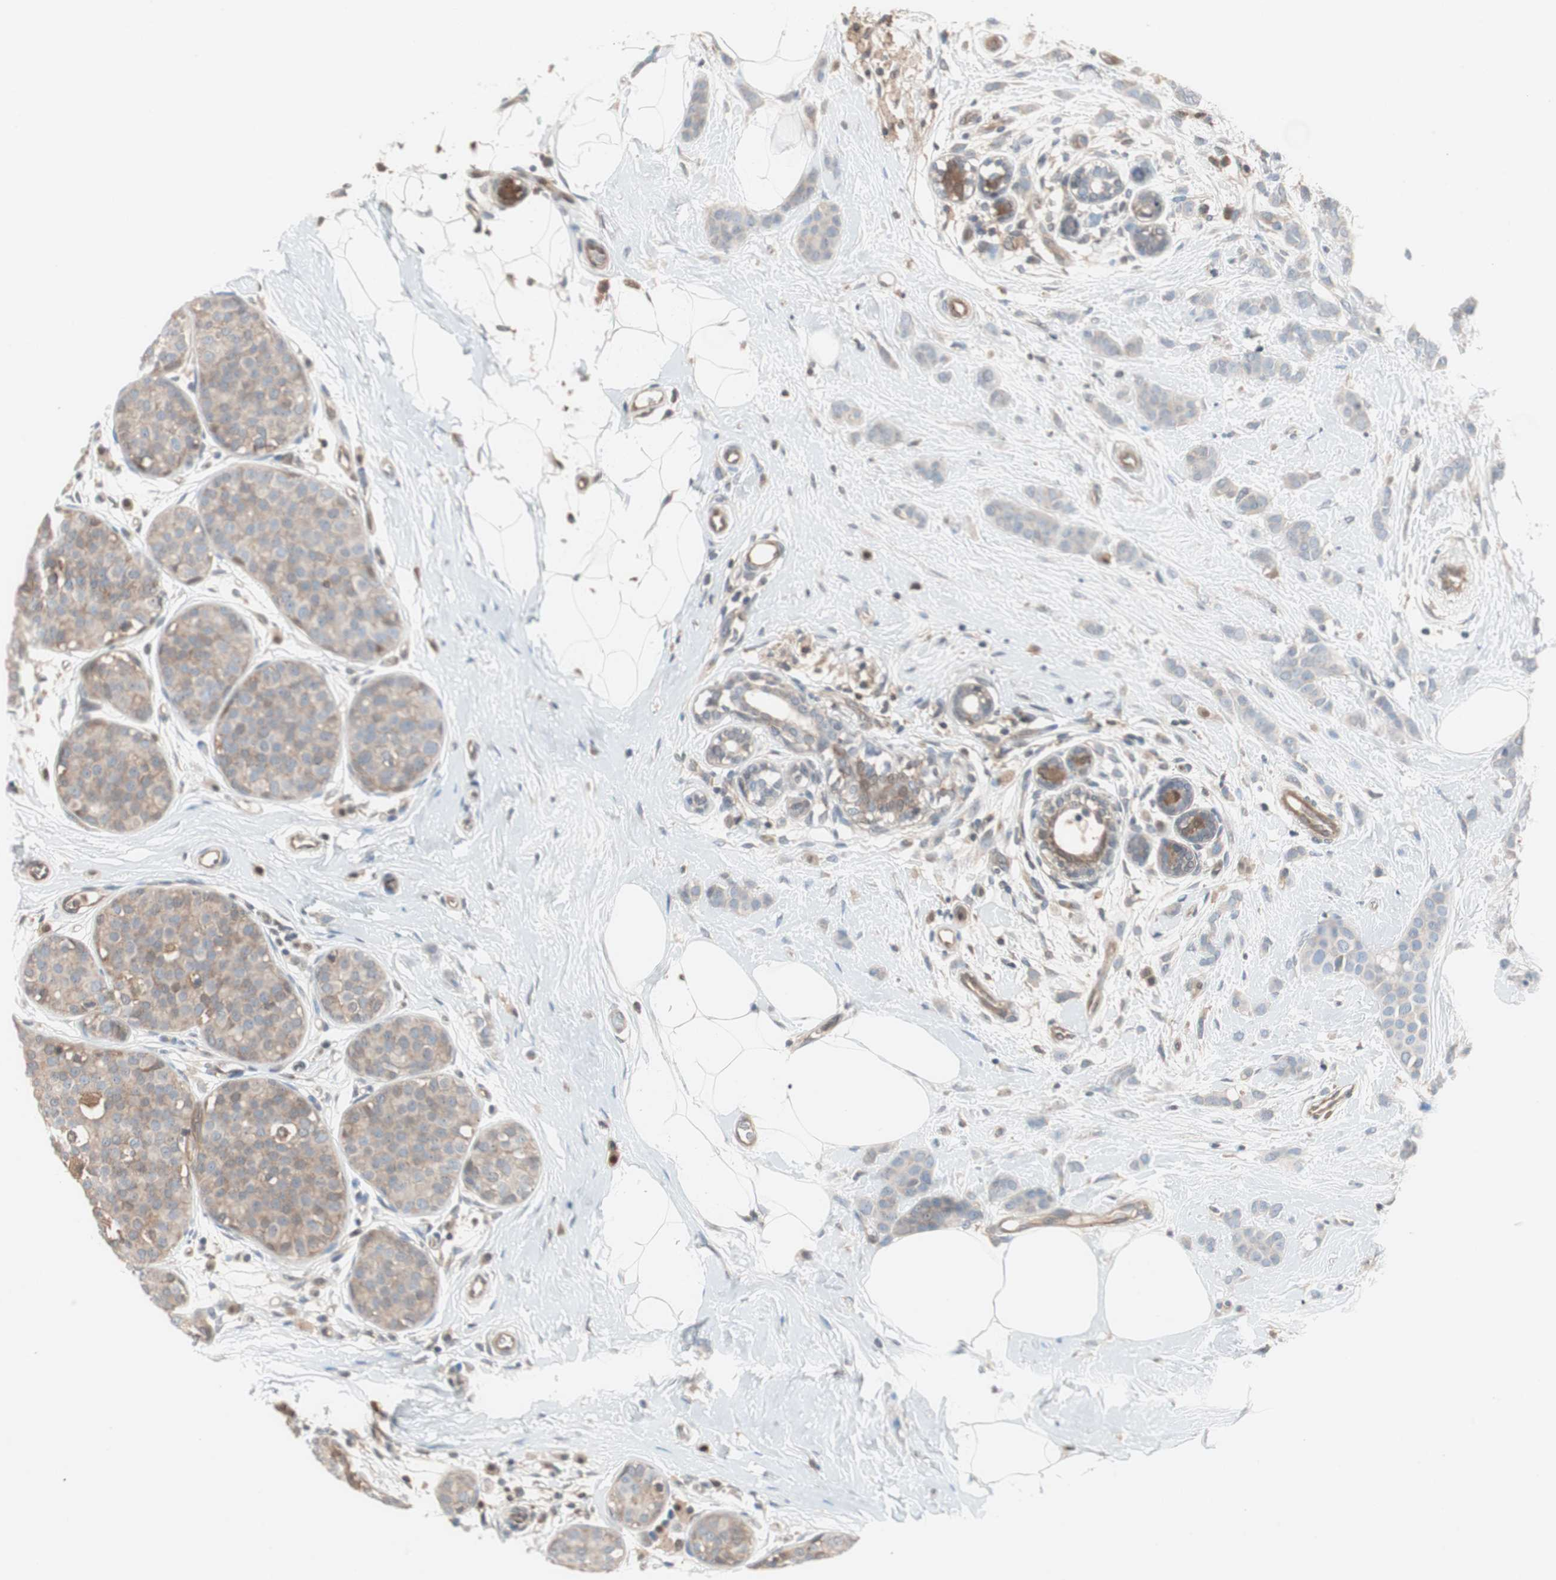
{"staining": {"intensity": "negative", "quantity": "none", "location": "none"}, "tissue": "breast cancer", "cell_type": "Tumor cells", "image_type": "cancer", "snomed": [{"axis": "morphology", "description": "Lobular carcinoma, in situ"}, {"axis": "morphology", "description": "Lobular carcinoma"}, {"axis": "topography", "description": "Breast"}], "caption": "A high-resolution photomicrograph shows immunohistochemistry staining of breast cancer, which demonstrates no significant expression in tumor cells.", "gene": "GALT", "patient": {"sex": "female", "age": 41}}